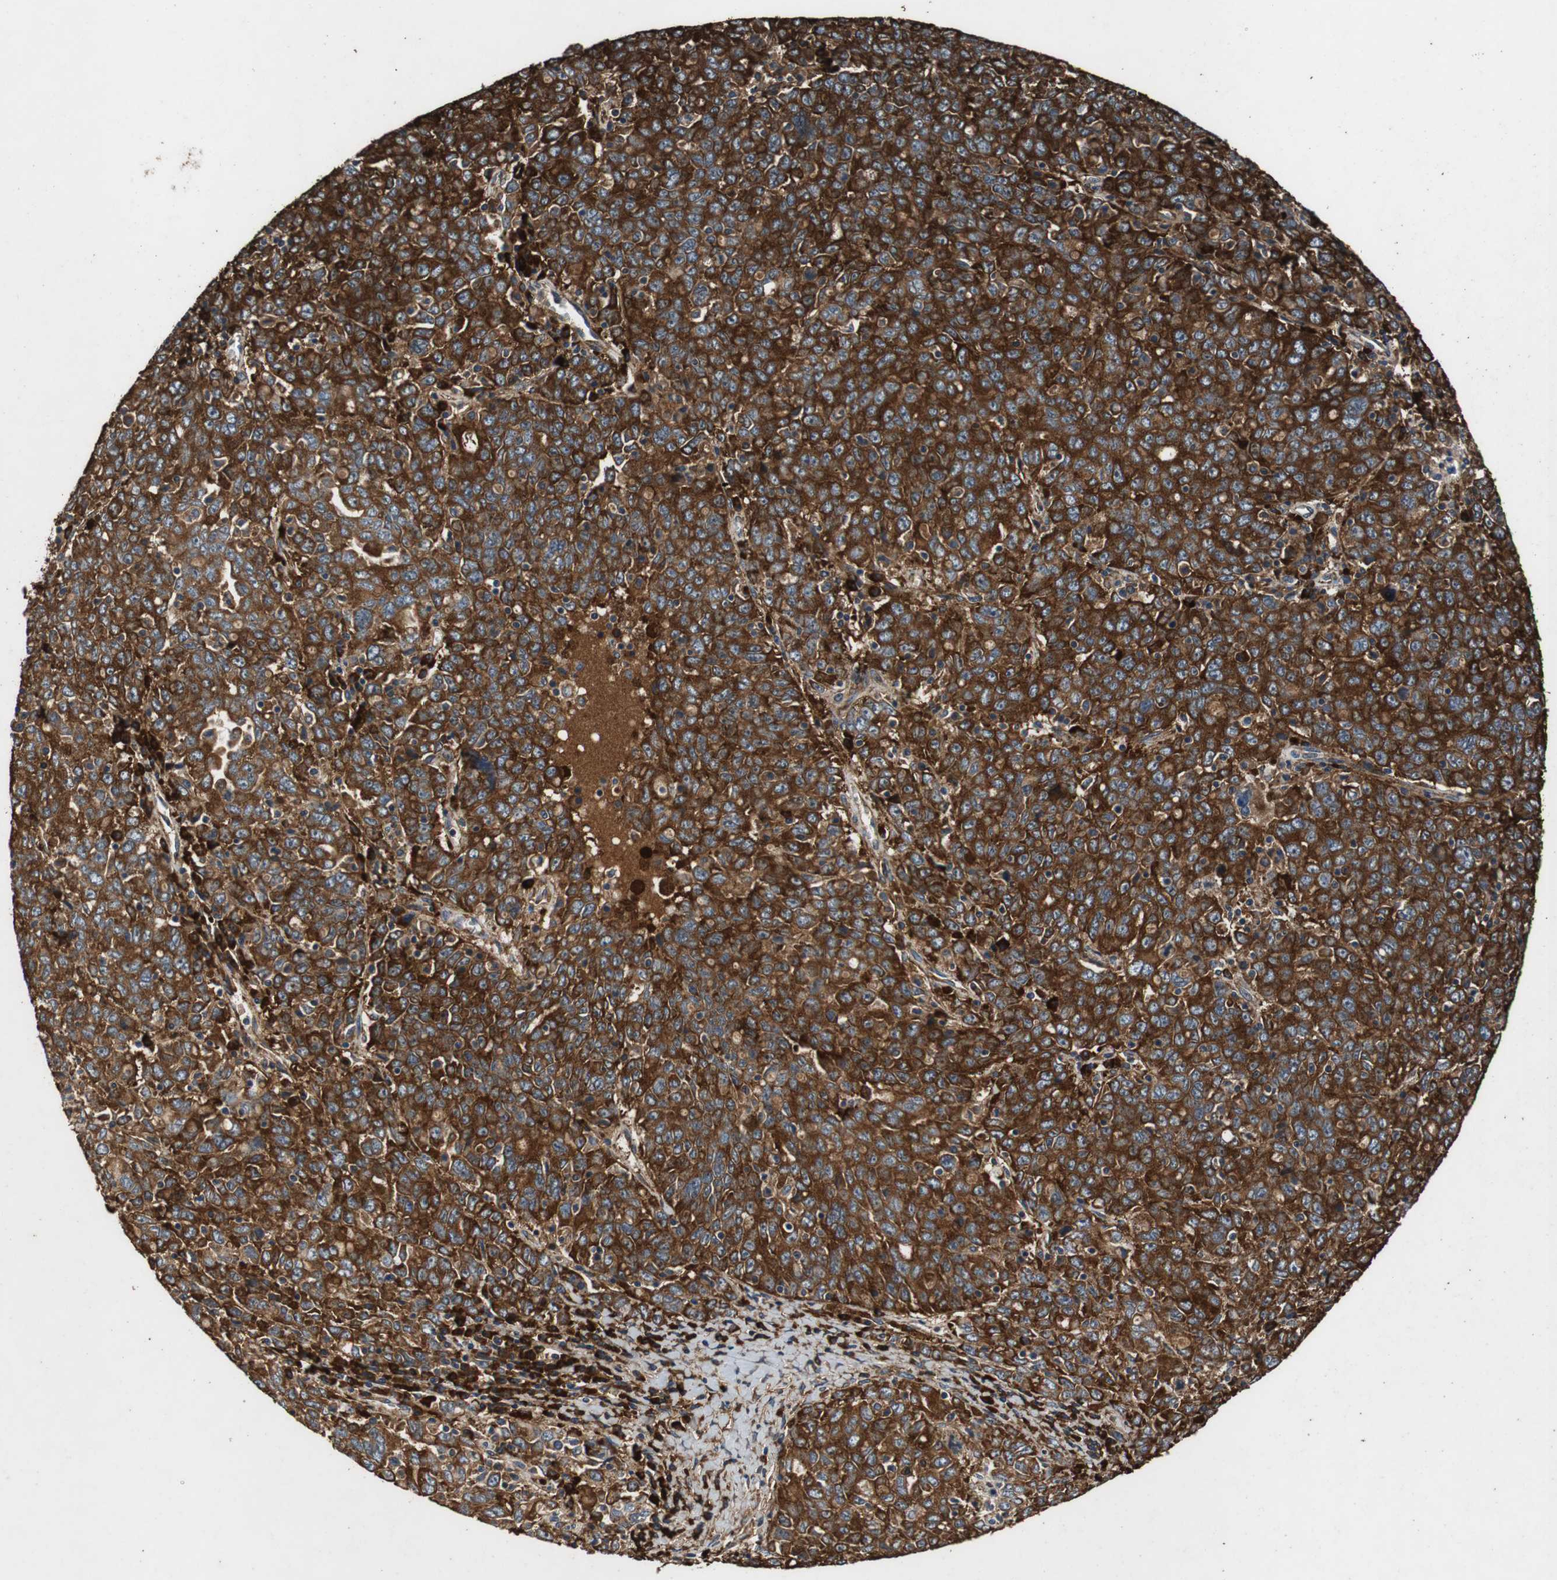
{"staining": {"intensity": "strong", "quantity": ">75%", "location": "cytoplasmic/membranous"}, "tissue": "ovarian cancer", "cell_type": "Tumor cells", "image_type": "cancer", "snomed": [{"axis": "morphology", "description": "Carcinoma, endometroid"}, {"axis": "topography", "description": "Ovary"}], "caption": "A brown stain labels strong cytoplasmic/membranous staining of a protein in ovarian endometroid carcinoma tumor cells.", "gene": "NAA10", "patient": {"sex": "female", "age": 62}}